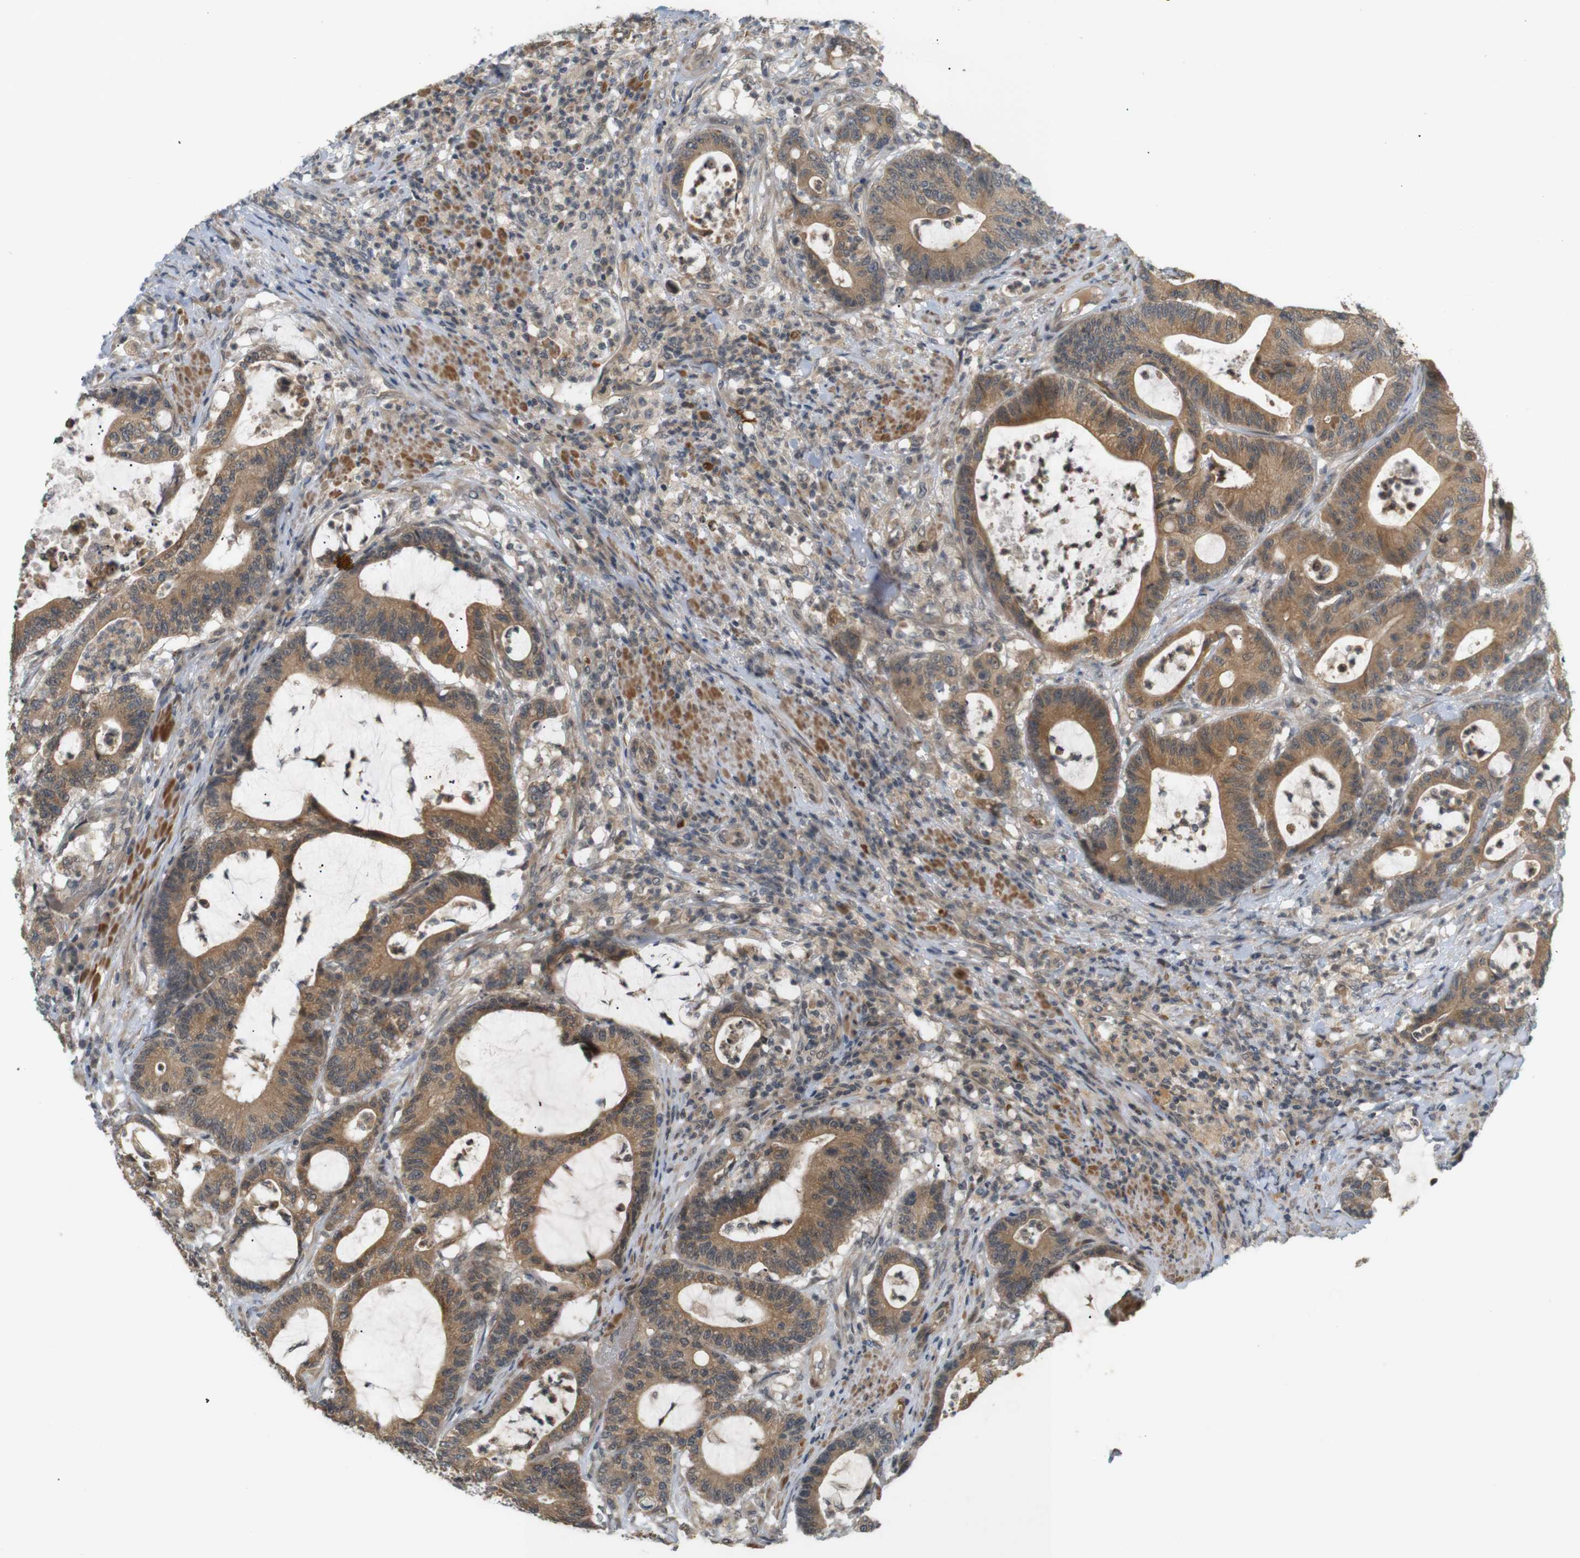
{"staining": {"intensity": "moderate", "quantity": ">75%", "location": "cytoplasmic/membranous"}, "tissue": "colorectal cancer", "cell_type": "Tumor cells", "image_type": "cancer", "snomed": [{"axis": "morphology", "description": "Adenocarcinoma, NOS"}, {"axis": "topography", "description": "Colon"}], "caption": "This photomicrograph exhibits immunohistochemistry (IHC) staining of colorectal cancer (adenocarcinoma), with medium moderate cytoplasmic/membranous staining in about >75% of tumor cells.", "gene": "SOCS6", "patient": {"sex": "female", "age": 84}}